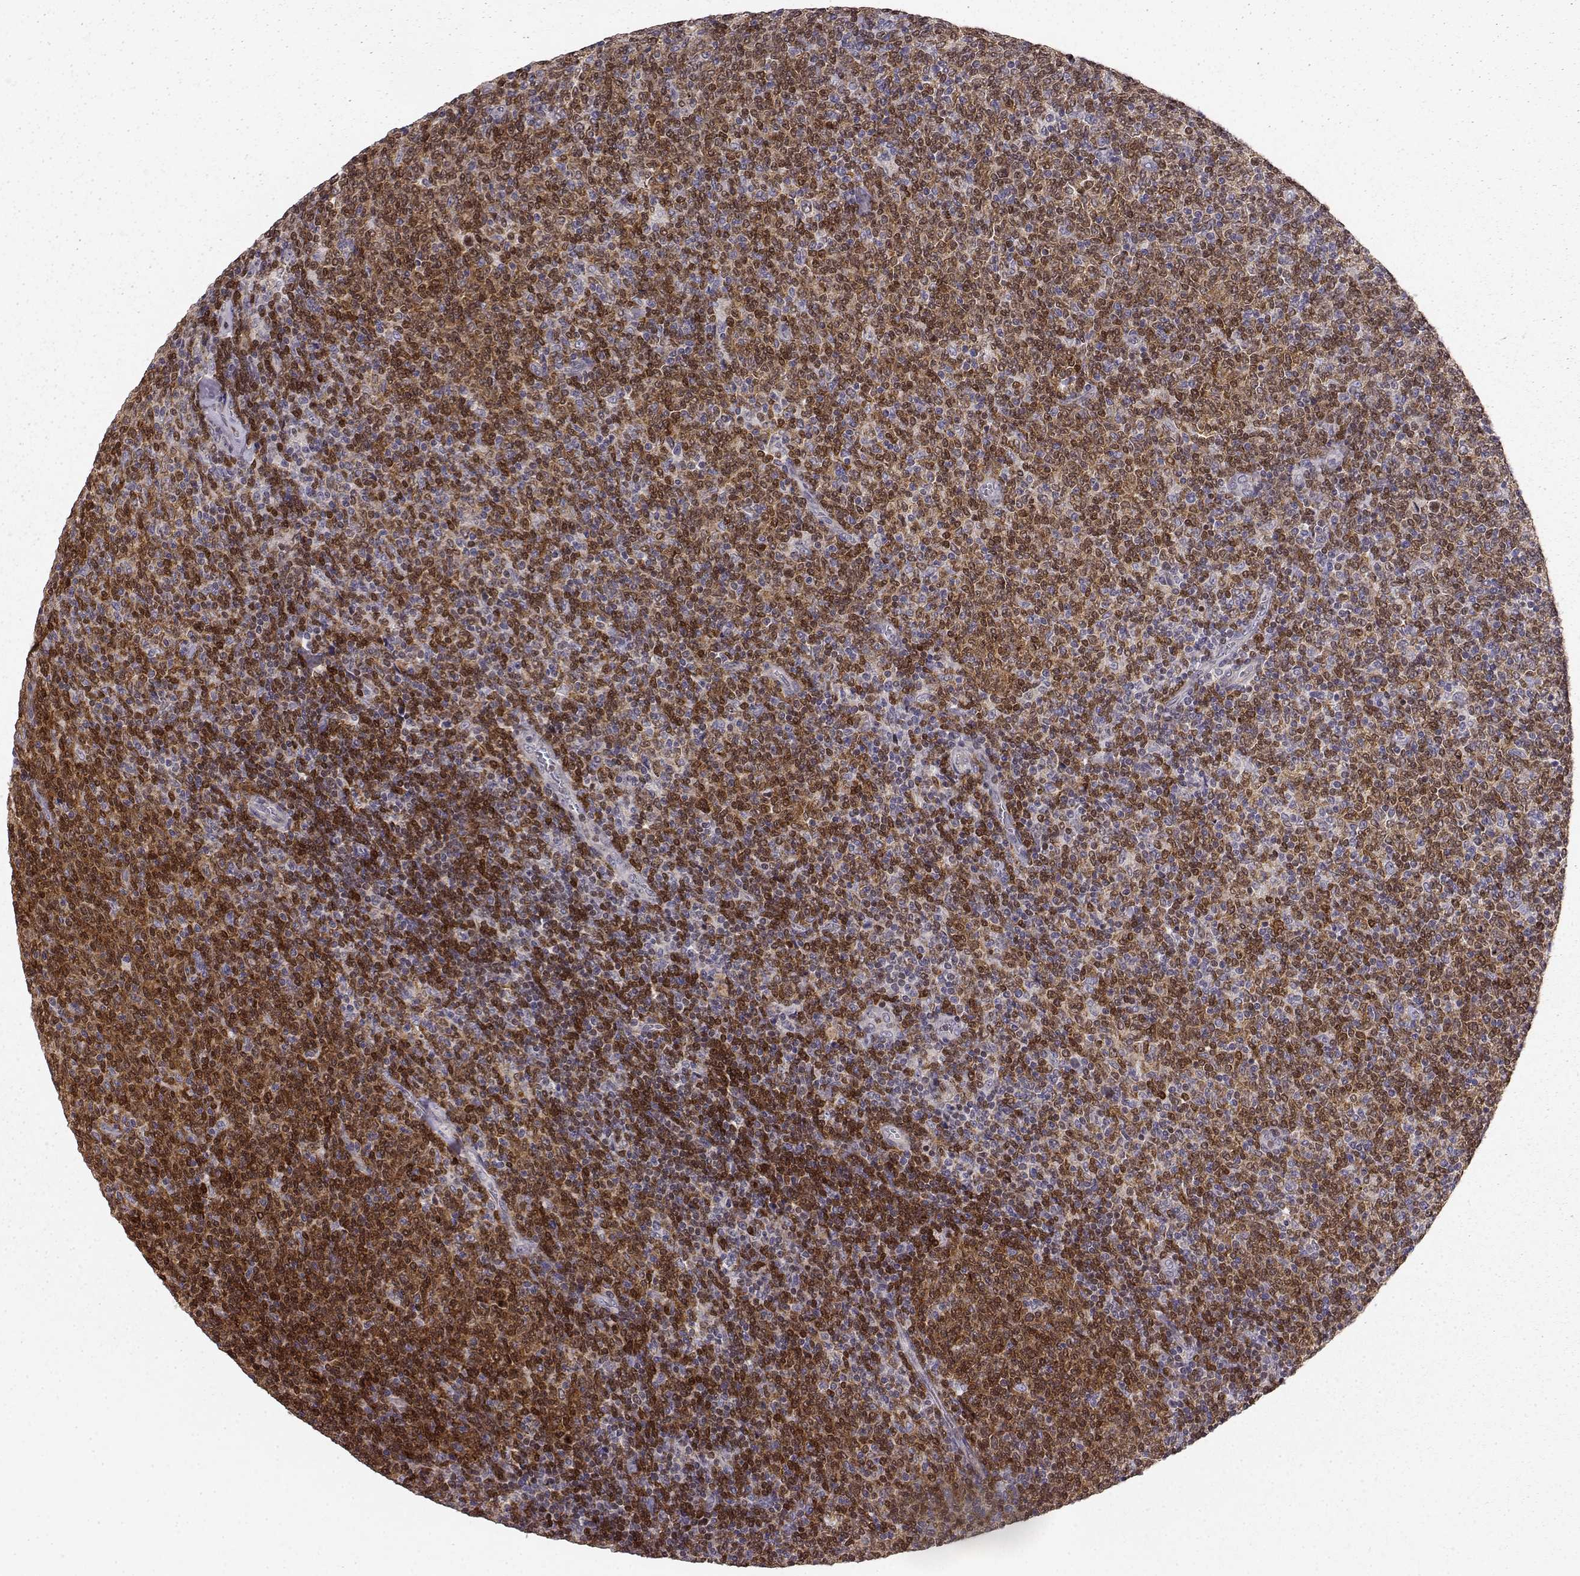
{"staining": {"intensity": "strong", "quantity": "25%-75%", "location": "nuclear"}, "tissue": "lymphoma", "cell_type": "Tumor cells", "image_type": "cancer", "snomed": [{"axis": "morphology", "description": "Malignant lymphoma, non-Hodgkin's type, Low grade"}, {"axis": "topography", "description": "Lymph node"}], "caption": "This is an image of IHC staining of malignant lymphoma, non-Hodgkin's type (low-grade), which shows strong staining in the nuclear of tumor cells.", "gene": "BACH2", "patient": {"sex": "male", "age": 52}}